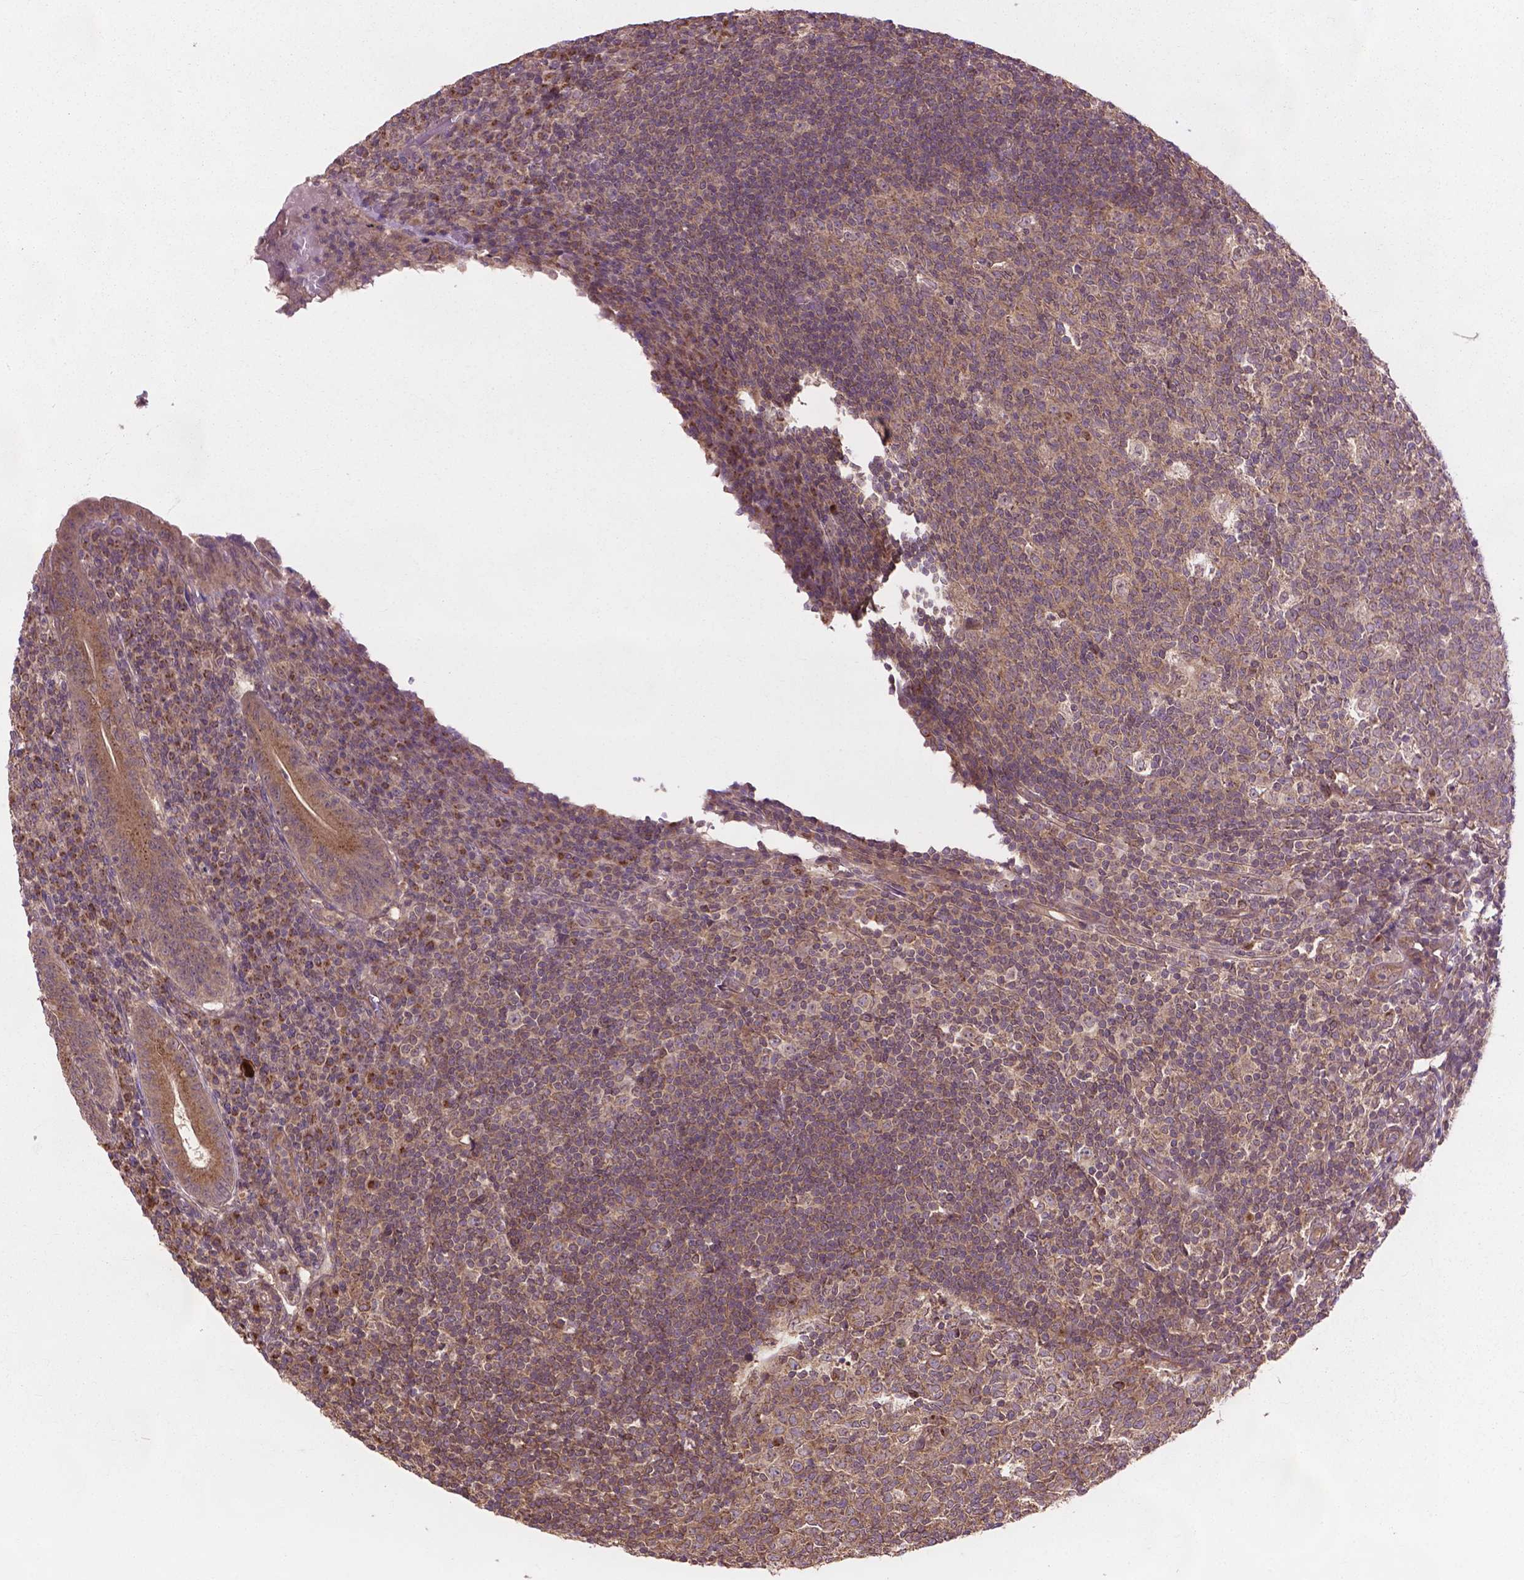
{"staining": {"intensity": "moderate", "quantity": "25%-75%", "location": "cytoplasmic/membranous"}, "tissue": "appendix", "cell_type": "Glandular cells", "image_type": "normal", "snomed": [{"axis": "morphology", "description": "Normal tissue, NOS"}, {"axis": "topography", "description": "Appendix"}], "caption": "Glandular cells display moderate cytoplasmic/membranous expression in about 25%-75% of cells in unremarkable appendix. (DAB (3,3'-diaminobenzidine) = brown stain, brightfield microscopy at high magnification).", "gene": "PPP1CB", "patient": {"sex": "male", "age": 18}}